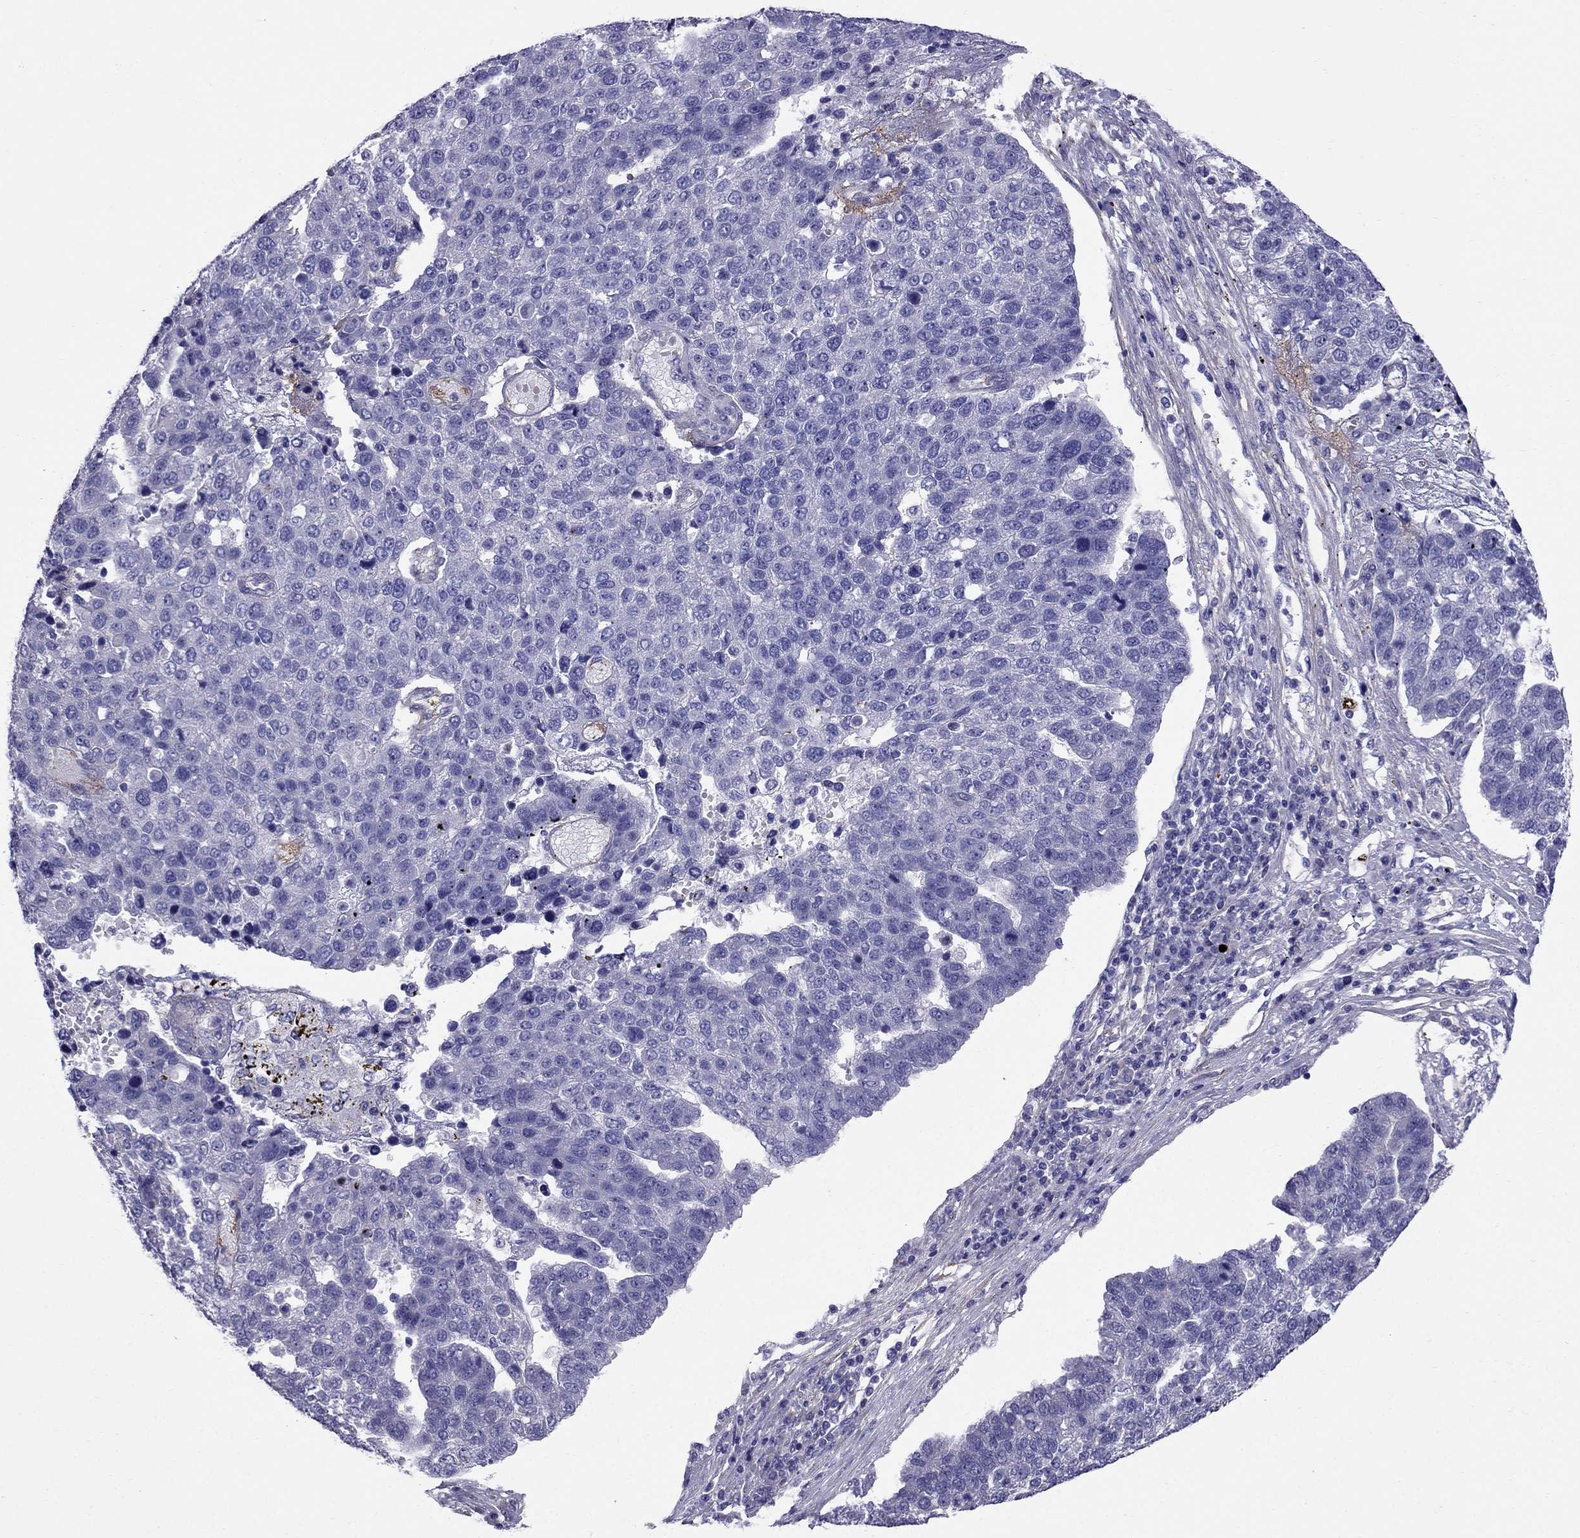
{"staining": {"intensity": "negative", "quantity": "none", "location": "none"}, "tissue": "pancreatic cancer", "cell_type": "Tumor cells", "image_type": "cancer", "snomed": [{"axis": "morphology", "description": "Adenocarcinoma, NOS"}, {"axis": "topography", "description": "Pancreas"}], "caption": "Micrograph shows no protein positivity in tumor cells of pancreatic adenocarcinoma tissue. Nuclei are stained in blue.", "gene": "GPR50", "patient": {"sex": "female", "age": 61}}